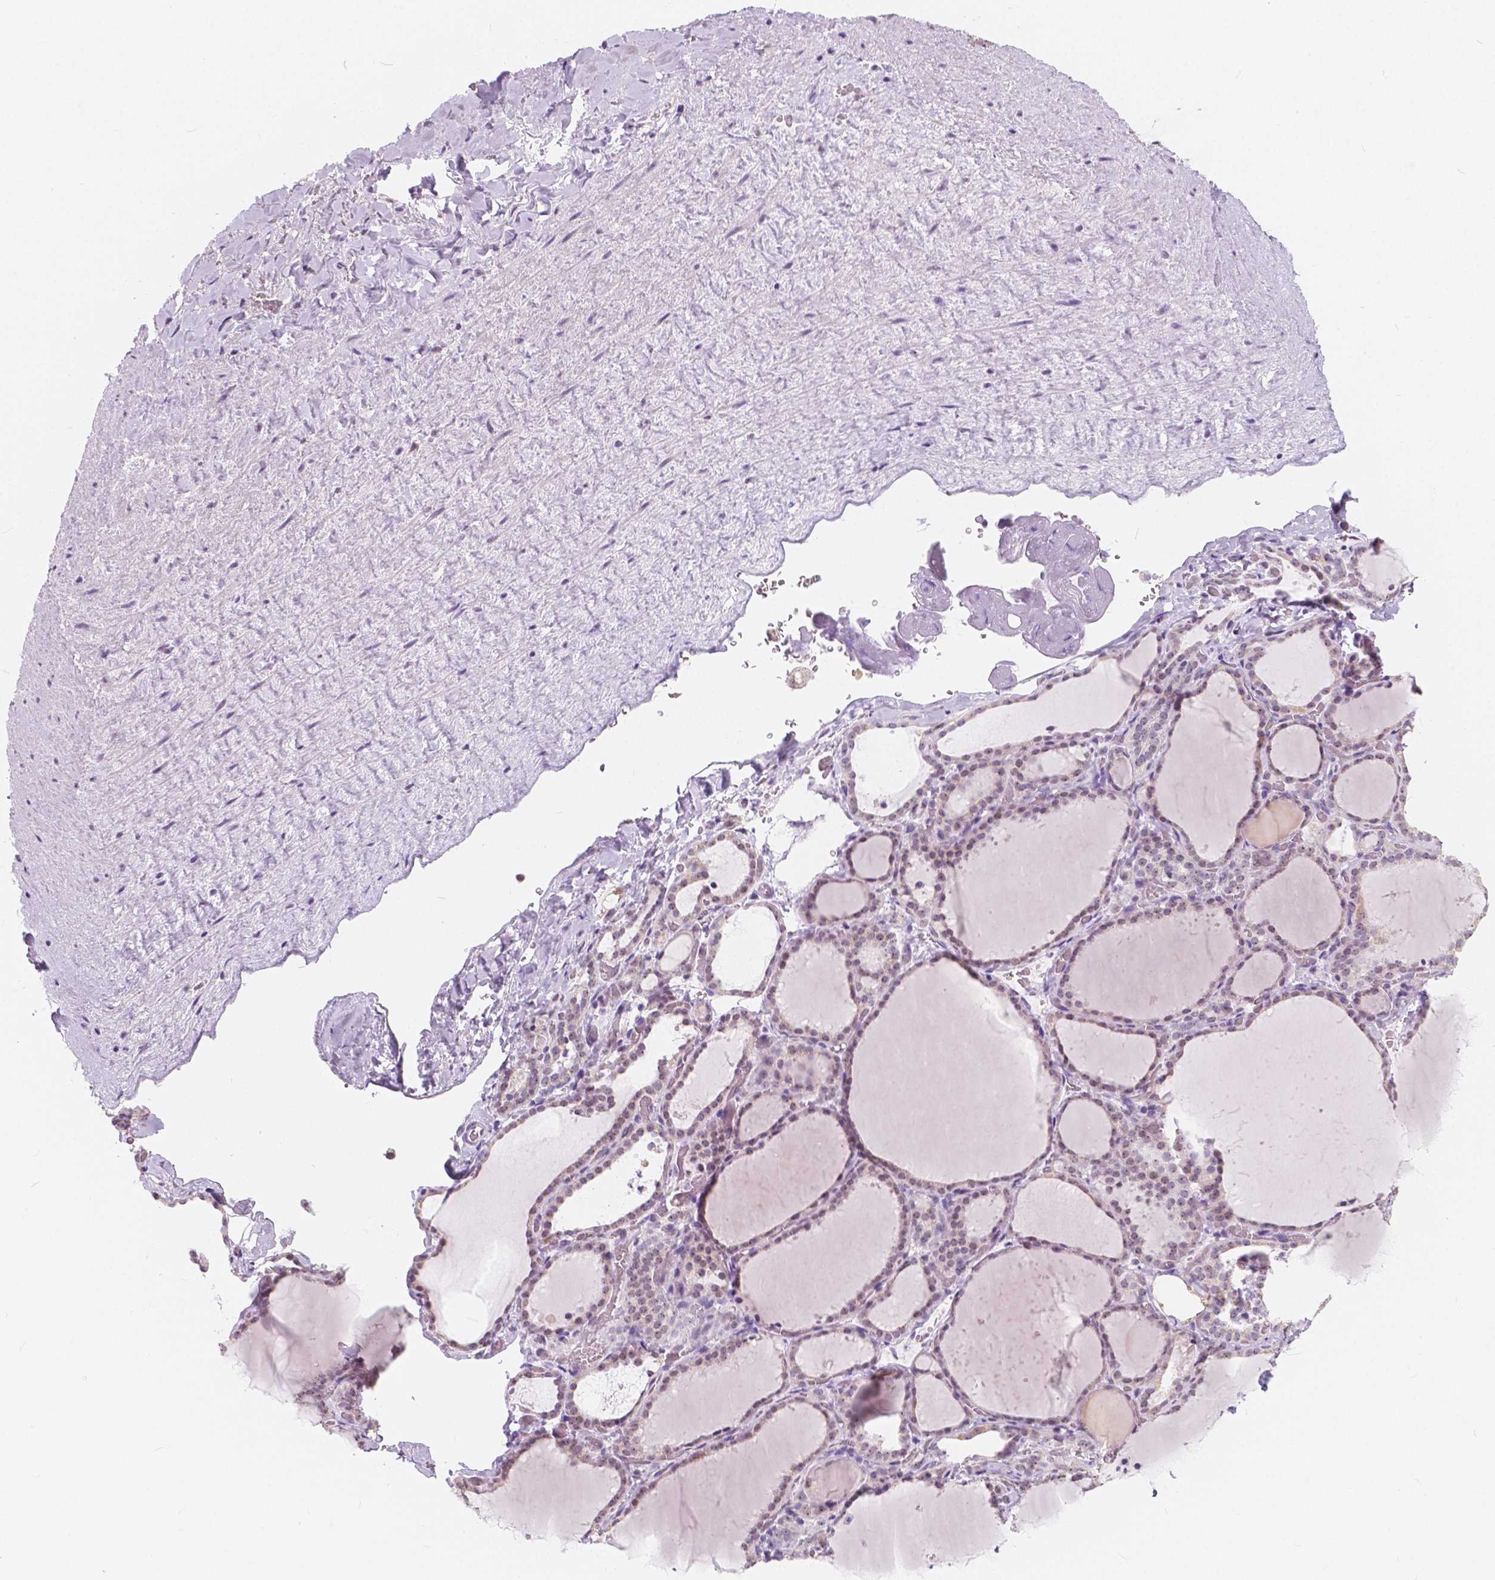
{"staining": {"intensity": "weak", "quantity": "25%-75%", "location": "nuclear"}, "tissue": "thyroid gland", "cell_type": "Glandular cells", "image_type": "normal", "snomed": [{"axis": "morphology", "description": "Normal tissue, NOS"}, {"axis": "topography", "description": "Thyroid gland"}], "caption": "Weak nuclear expression is identified in approximately 25%-75% of glandular cells in normal thyroid gland. The protein of interest is shown in brown color, while the nuclei are stained blue.", "gene": "NOLC1", "patient": {"sex": "female", "age": 22}}